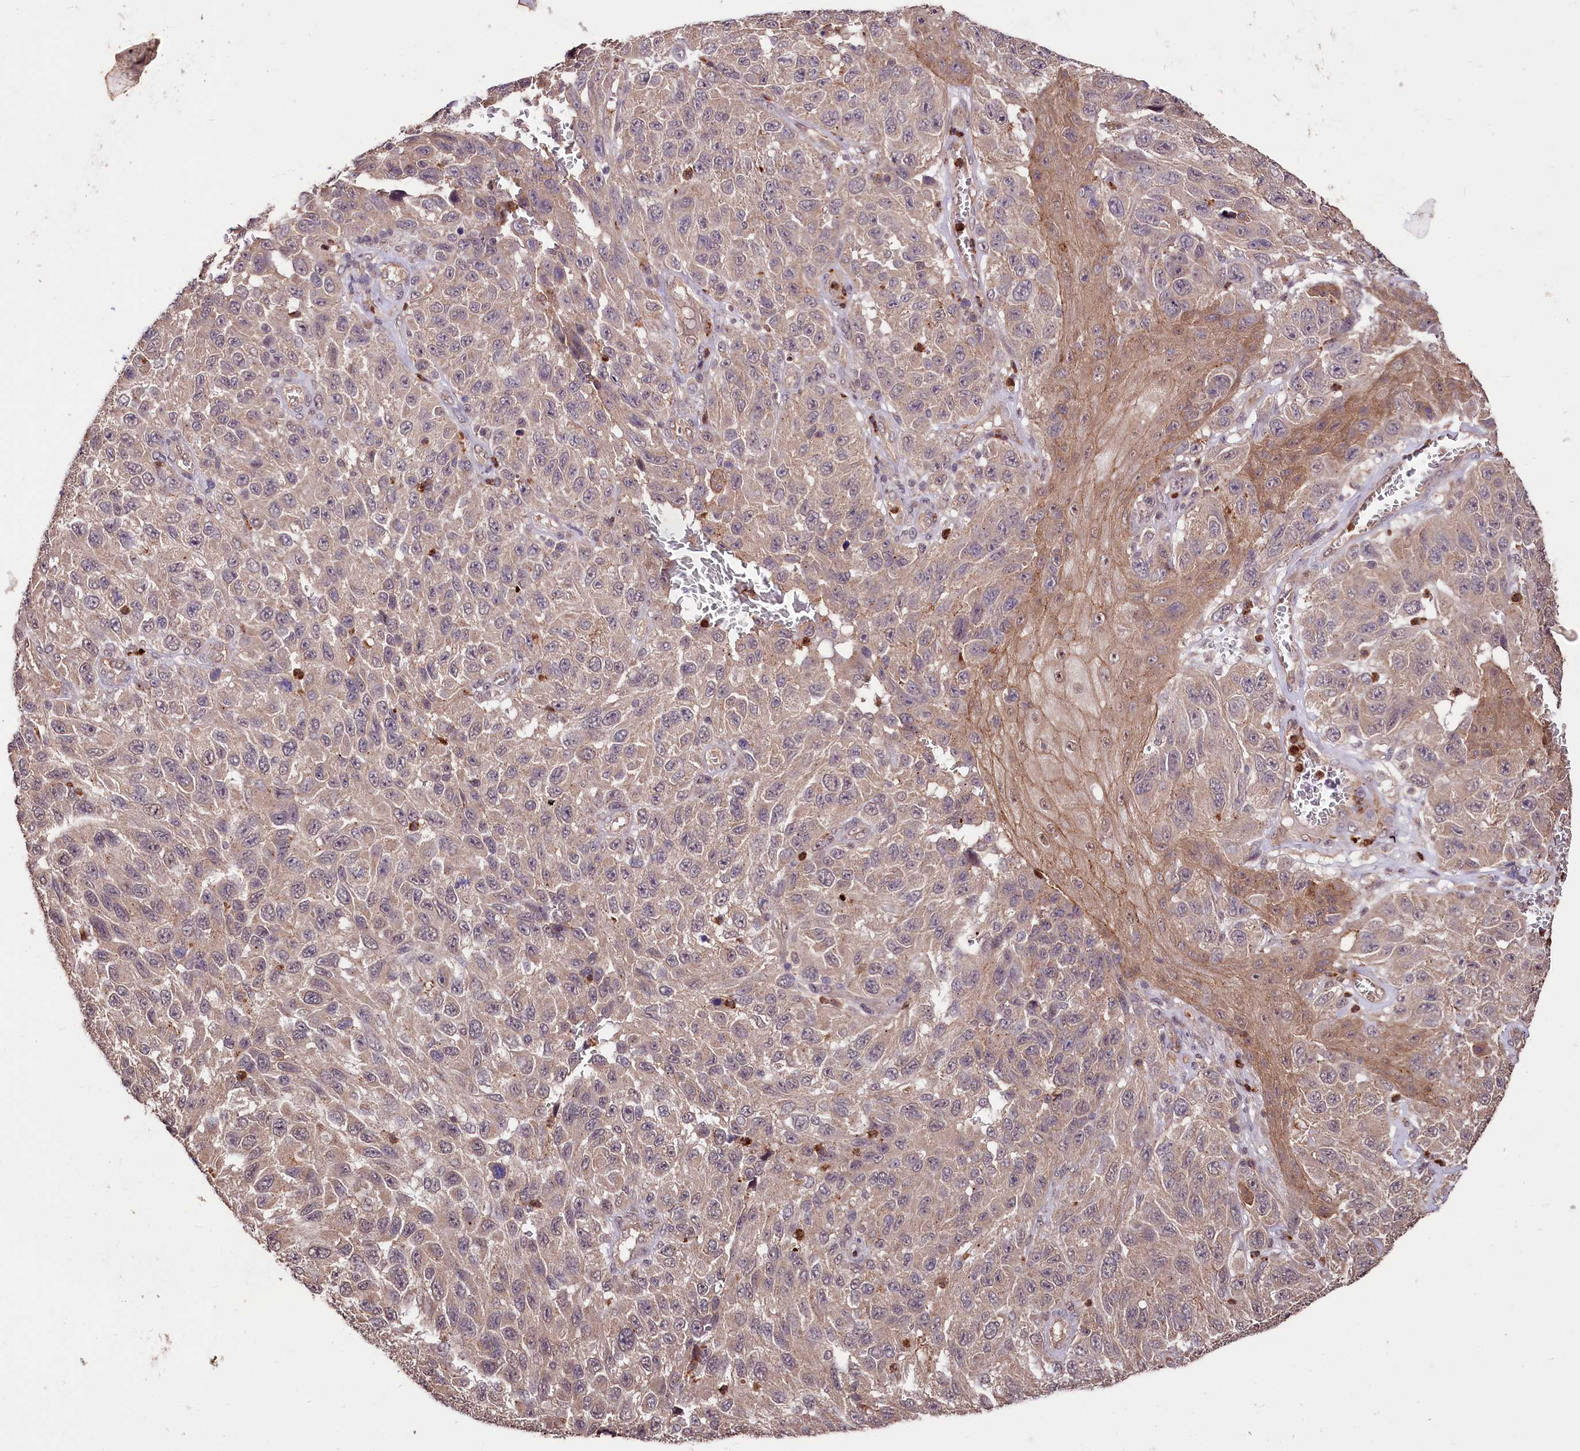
{"staining": {"intensity": "negative", "quantity": "none", "location": "none"}, "tissue": "melanoma", "cell_type": "Tumor cells", "image_type": "cancer", "snomed": [{"axis": "morphology", "description": "Normal tissue, NOS"}, {"axis": "morphology", "description": "Malignant melanoma, NOS"}, {"axis": "topography", "description": "Skin"}], "caption": "Immunohistochemical staining of melanoma shows no significant positivity in tumor cells.", "gene": "KLRB1", "patient": {"sex": "female", "age": 96}}